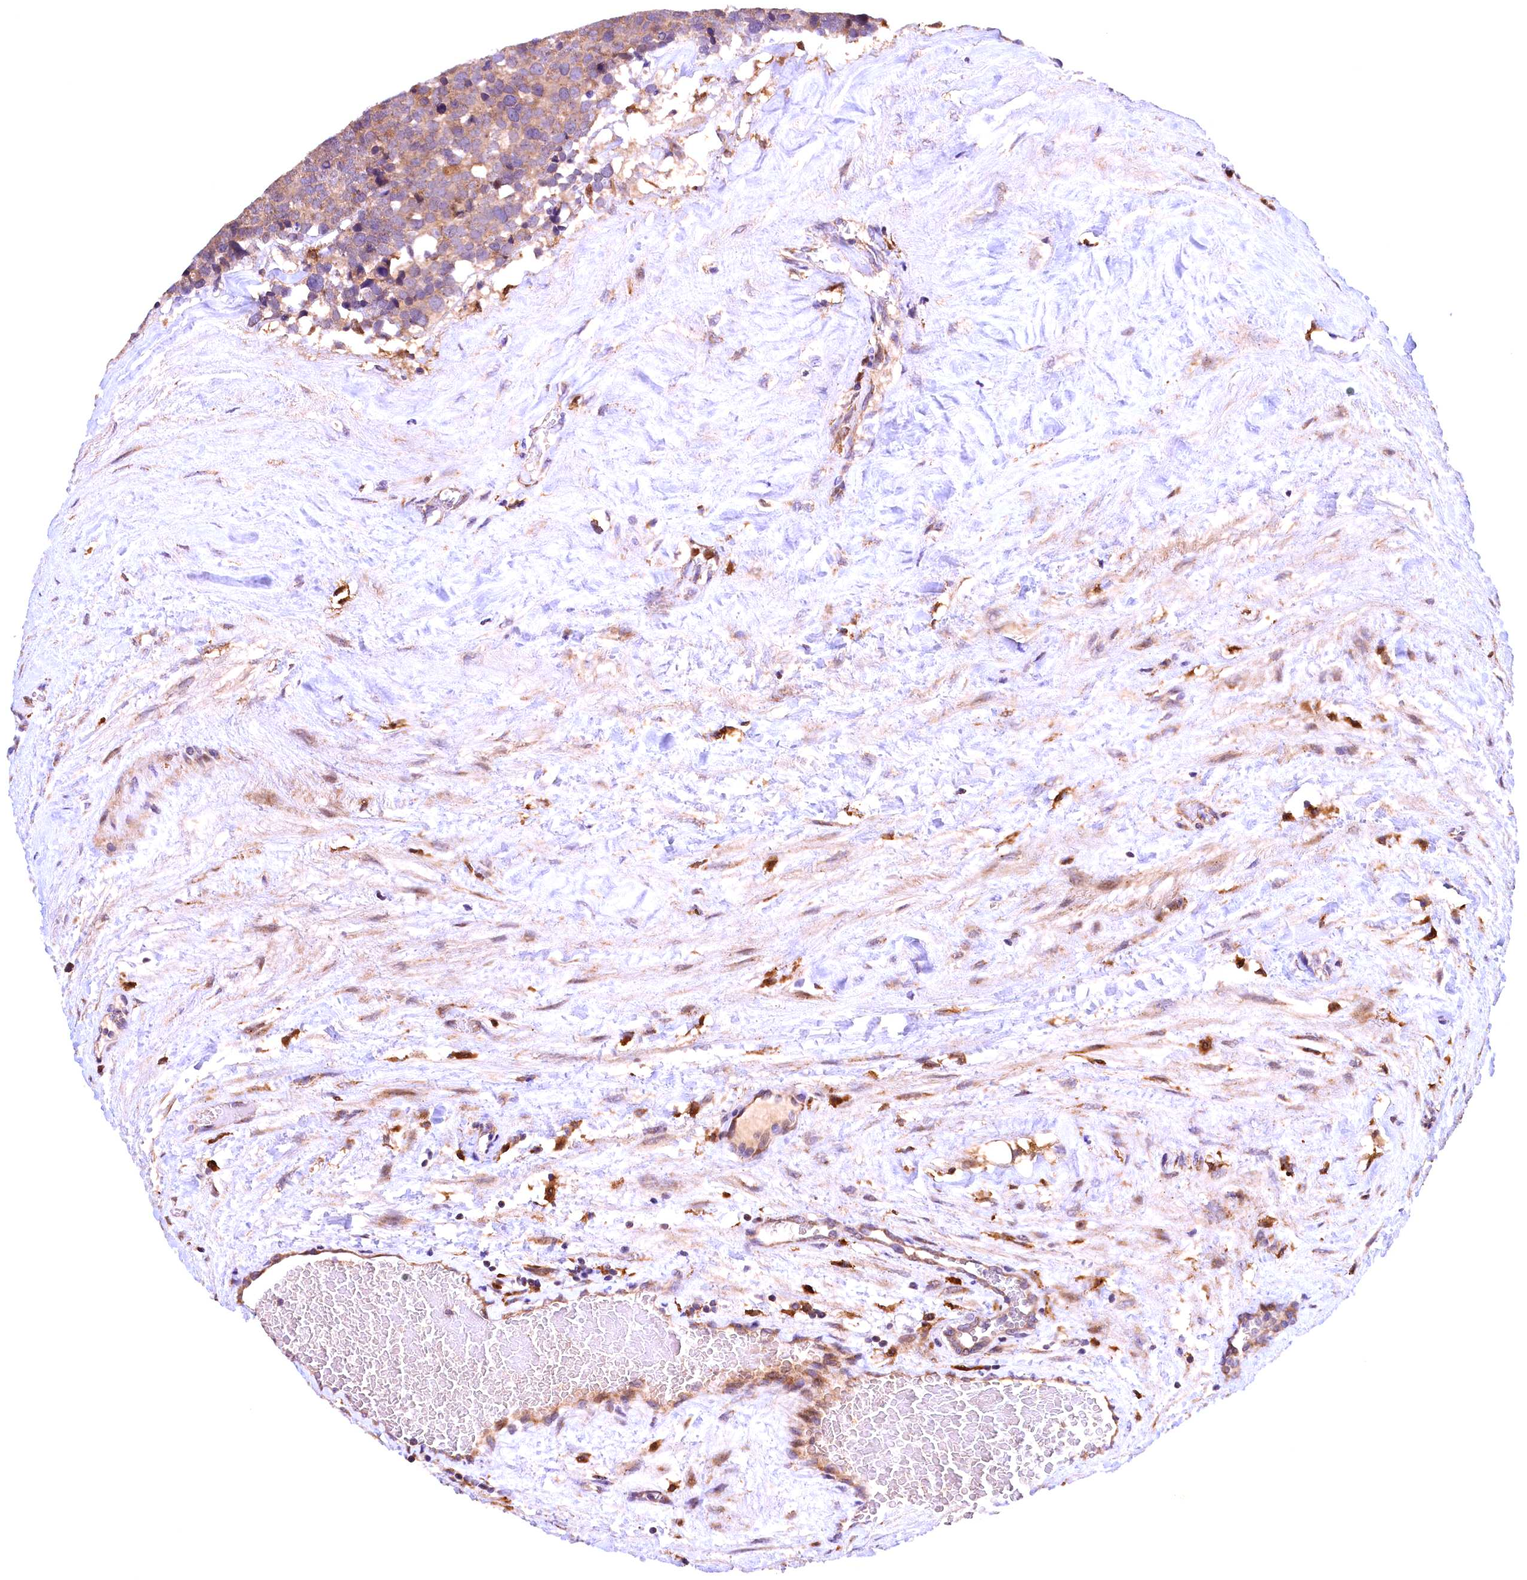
{"staining": {"intensity": "weak", "quantity": ">75%", "location": "cytoplasmic/membranous"}, "tissue": "testis cancer", "cell_type": "Tumor cells", "image_type": "cancer", "snomed": [{"axis": "morphology", "description": "Seminoma, NOS"}, {"axis": "topography", "description": "Testis"}], "caption": "Brown immunohistochemical staining in testis cancer reveals weak cytoplasmic/membranous positivity in approximately >75% of tumor cells.", "gene": "NAIP", "patient": {"sex": "male", "age": 71}}